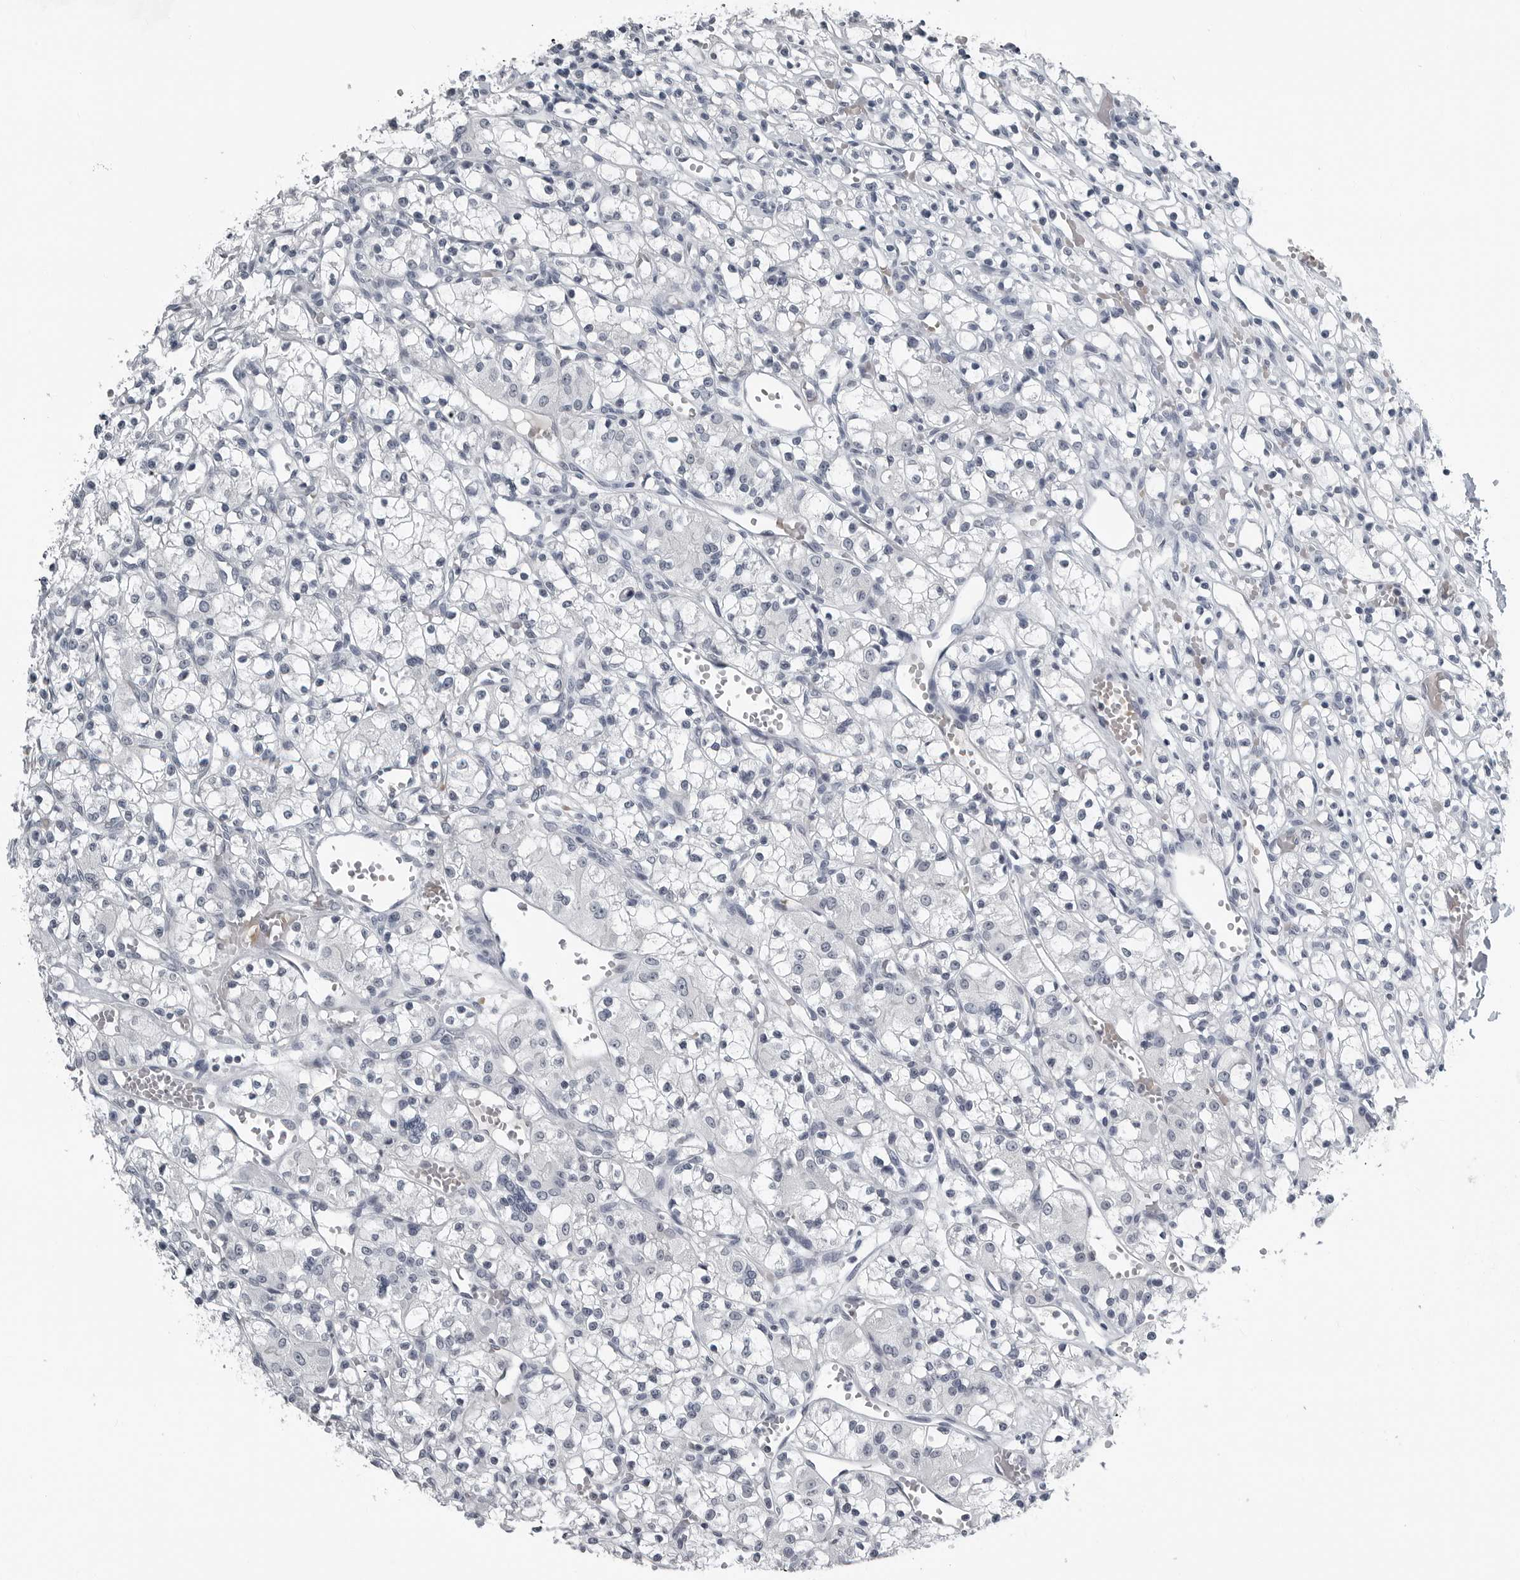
{"staining": {"intensity": "negative", "quantity": "none", "location": "none"}, "tissue": "renal cancer", "cell_type": "Tumor cells", "image_type": "cancer", "snomed": [{"axis": "morphology", "description": "Adenocarcinoma, NOS"}, {"axis": "topography", "description": "Kidney"}], "caption": "This histopathology image is of renal cancer (adenocarcinoma) stained with immunohistochemistry to label a protein in brown with the nuclei are counter-stained blue. There is no positivity in tumor cells.", "gene": "SPINK1", "patient": {"sex": "female", "age": 59}}